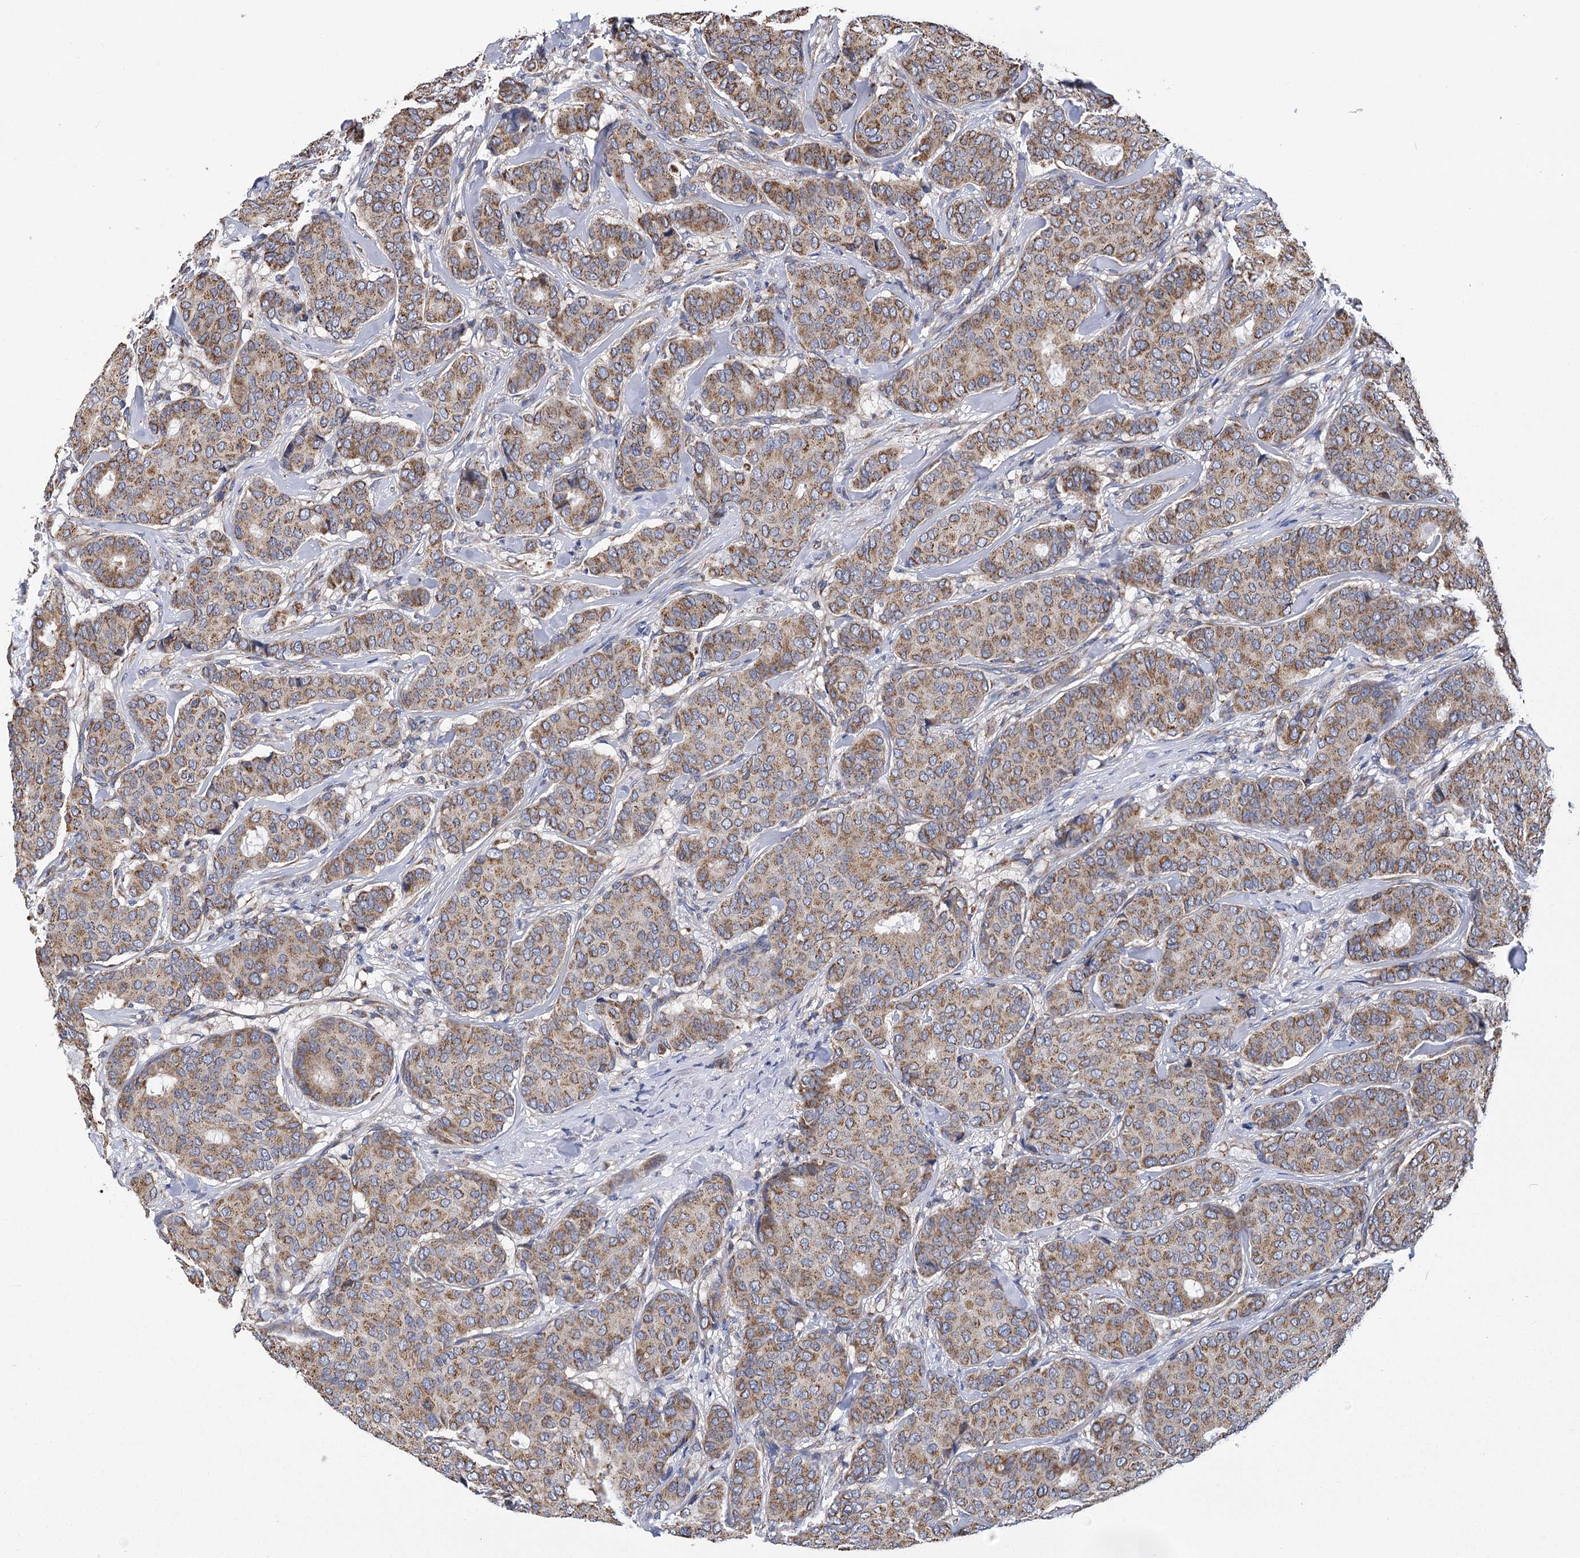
{"staining": {"intensity": "moderate", "quantity": ">75%", "location": "cytoplasmic/membranous"}, "tissue": "breast cancer", "cell_type": "Tumor cells", "image_type": "cancer", "snomed": [{"axis": "morphology", "description": "Duct carcinoma"}, {"axis": "topography", "description": "Breast"}], "caption": "Breast invasive ductal carcinoma stained with immunohistochemistry (IHC) shows moderate cytoplasmic/membranous positivity in approximately >75% of tumor cells.", "gene": "CCDC73", "patient": {"sex": "female", "age": 75}}